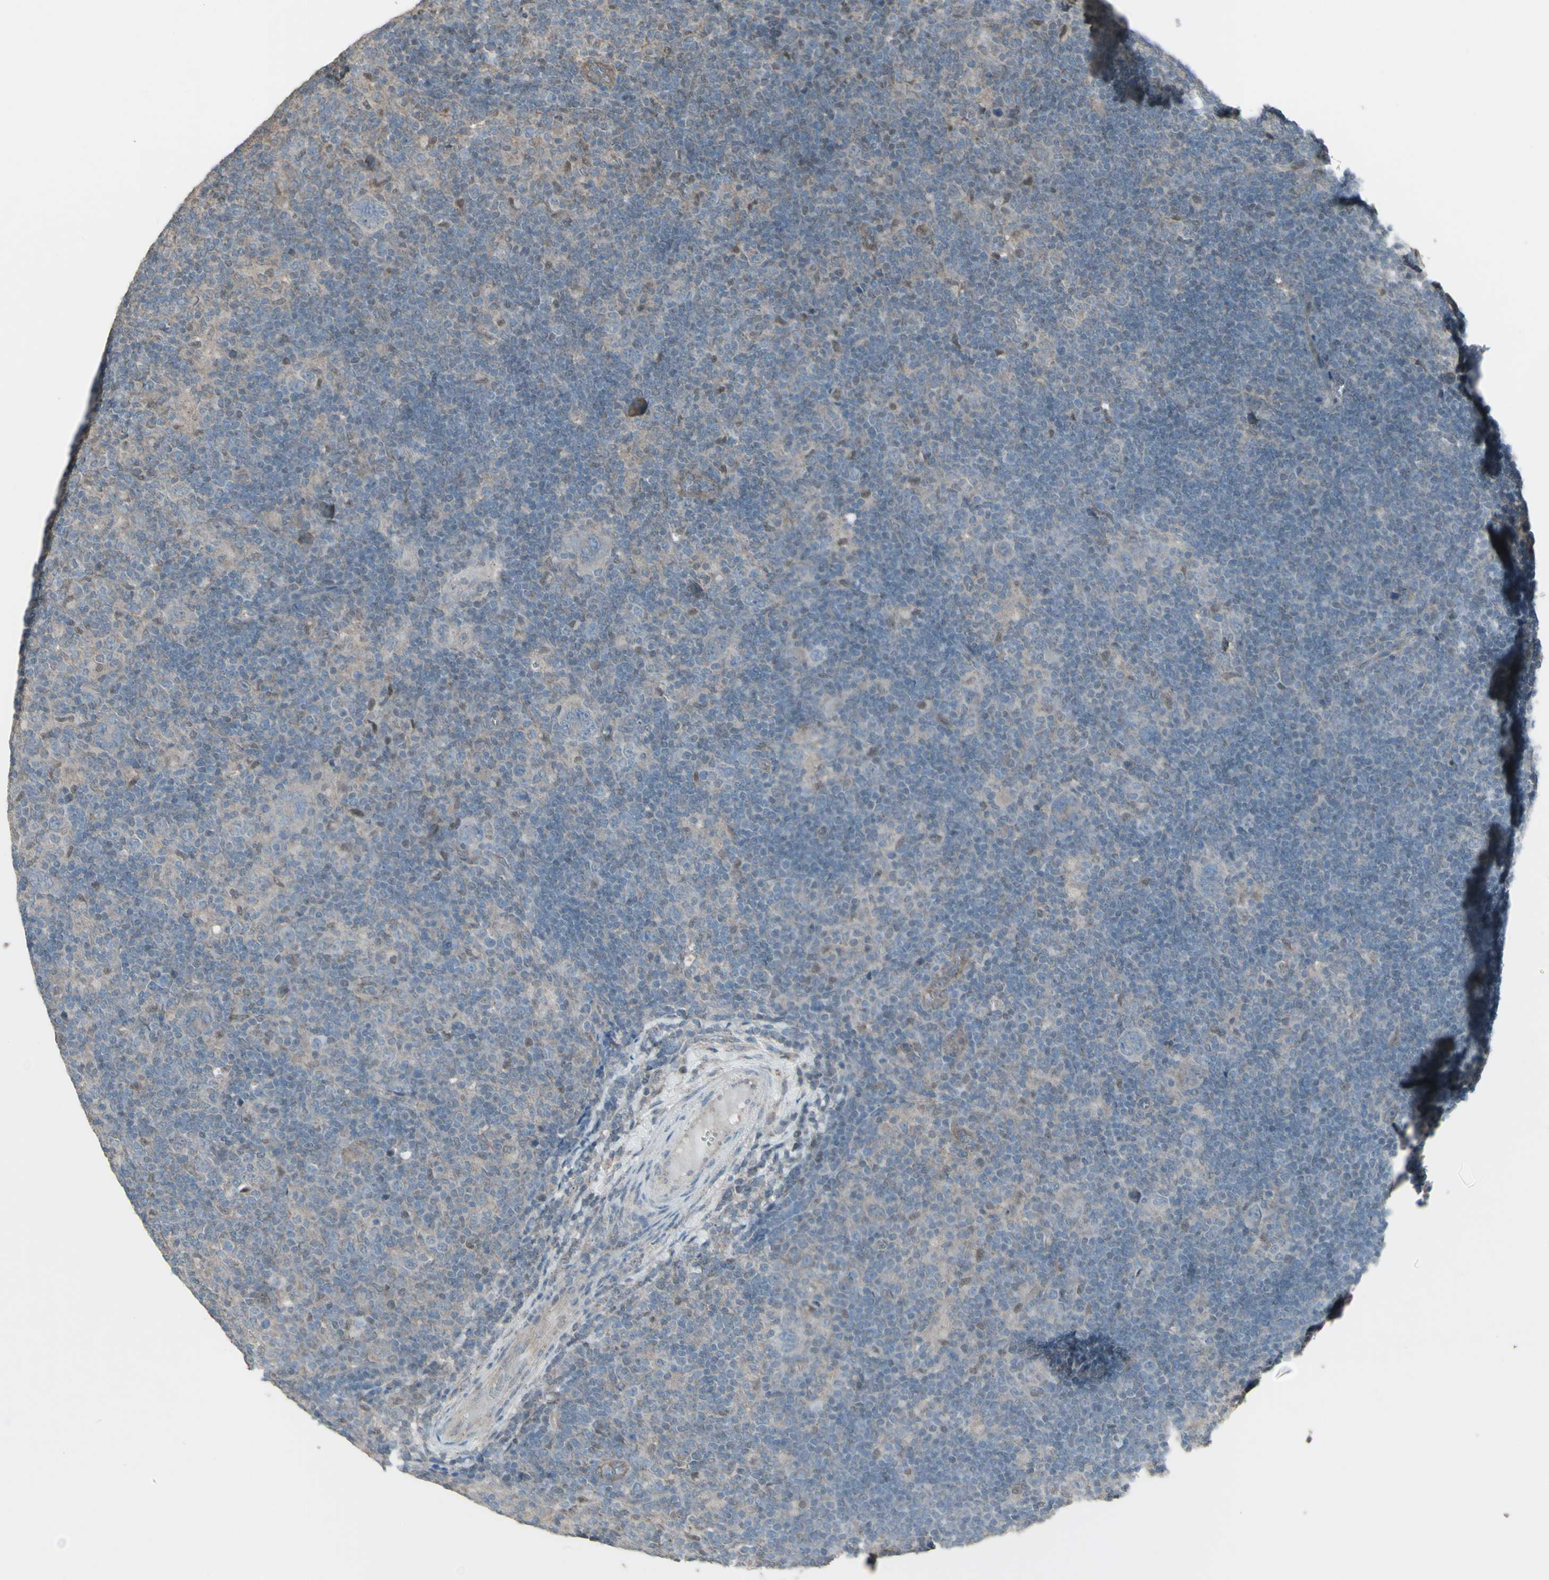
{"staining": {"intensity": "negative", "quantity": "none", "location": "none"}, "tissue": "lymphoma", "cell_type": "Tumor cells", "image_type": "cancer", "snomed": [{"axis": "morphology", "description": "Hodgkin's disease, NOS"}, {"axis": "topography", "description": "Lymph node"}], "caption": "Histopathology image shows no protein positivity in tumor cells of Hodgkin's disease tissue.", "gene": "FXYD3", "patient": {"sex": "female", "age": 57}}